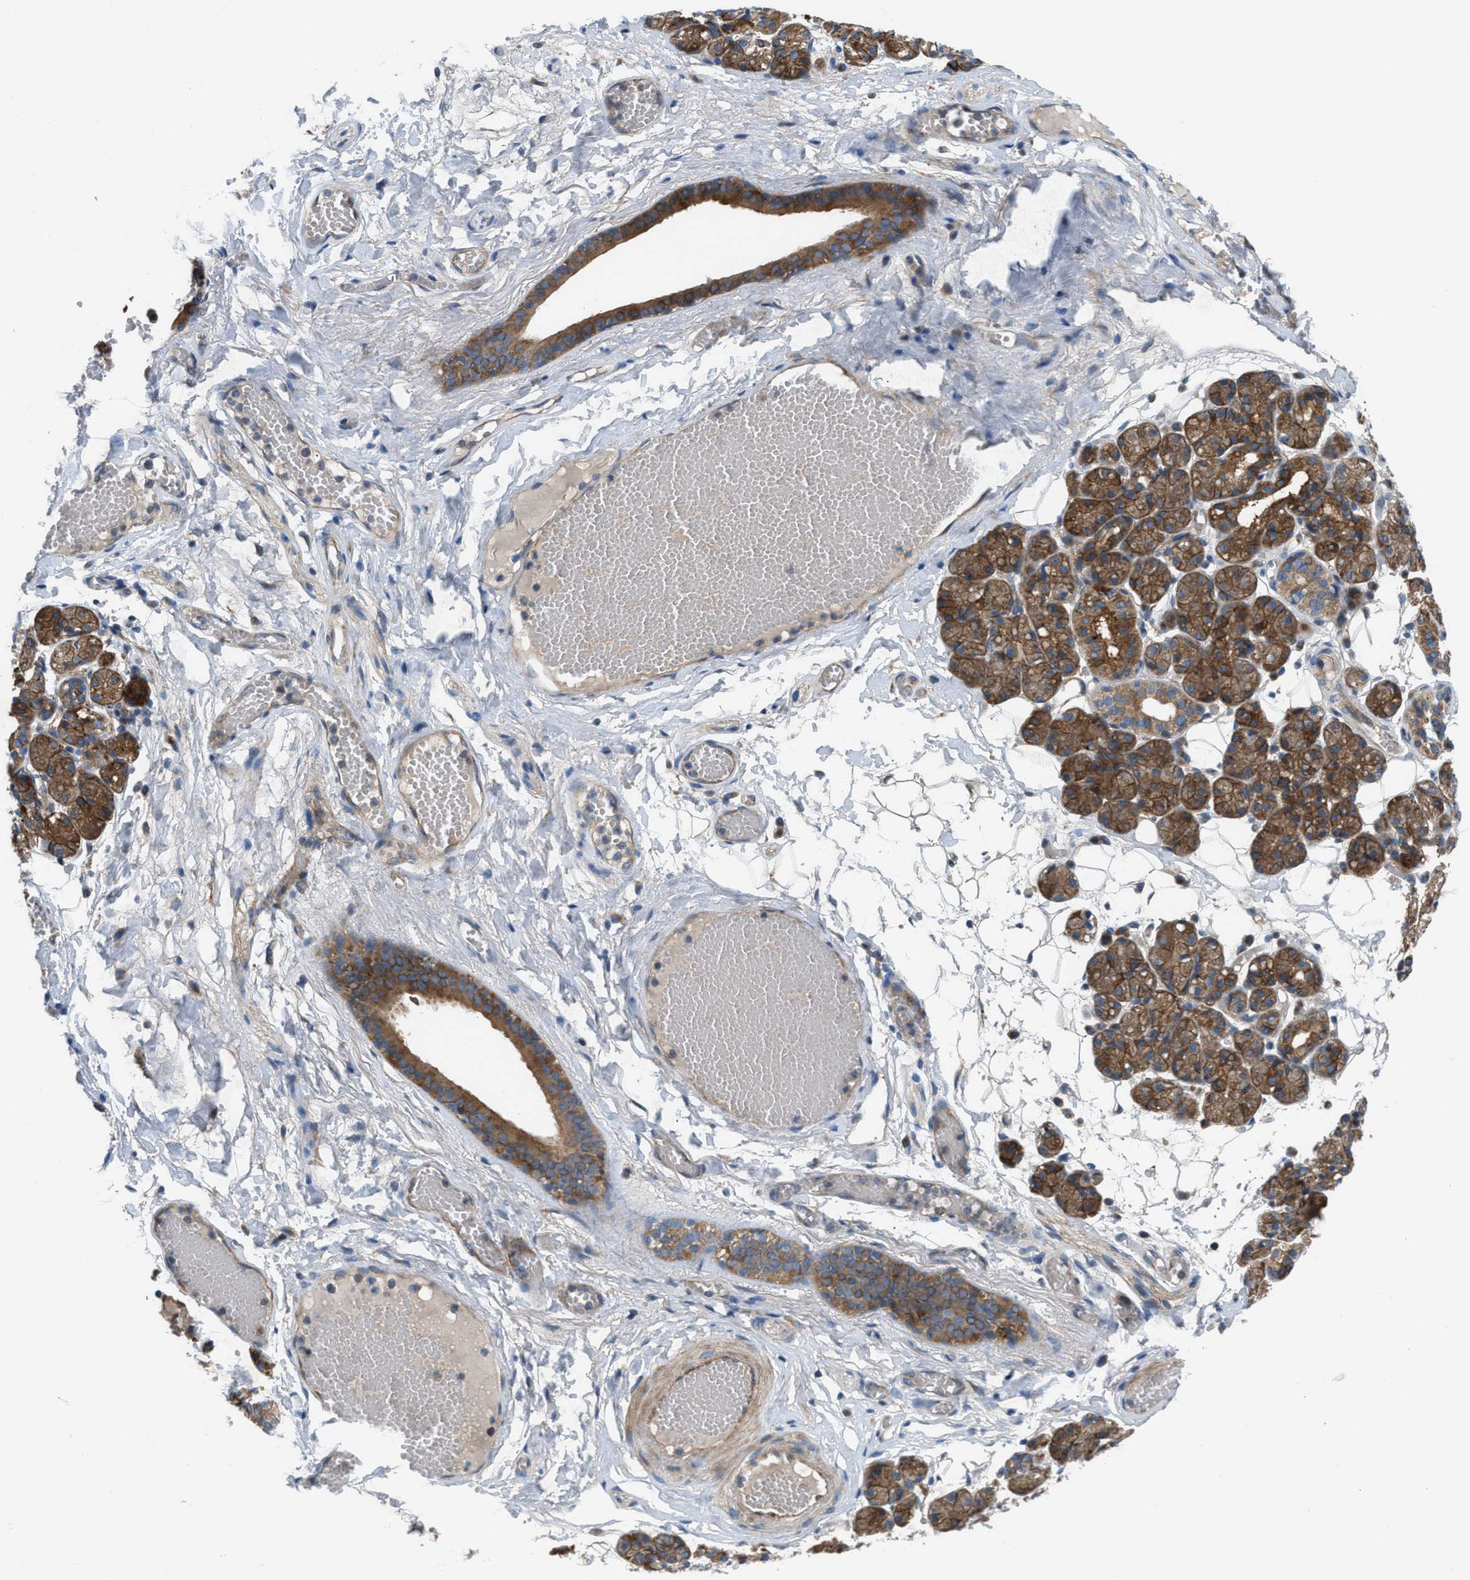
{"staining": {"intensity": "moderate", "quantity": ">75%", "location": "cytoplasmic/membranous"}, "tissue": "salivary gland", "cell_type": "Glandular cells", "image_type": "normal", "snomed": [{"axis": "morphology", "description": "Normal tissue, NOS"}, {"axis": "topography", "description": "Salivary gland"}], "caption": "Moderate cytoplasmic/membranous protein staining is identified in approximately >75% of glandular cells in salivary gland. Using DAB (3,3'-diaminobenzidine) (brown) and hematoxylin (blue) stains, captured at high magnification using brightfield microscopy.", "gene": "CYB5D1", "patient": {"sex": "male", "age": 63}}